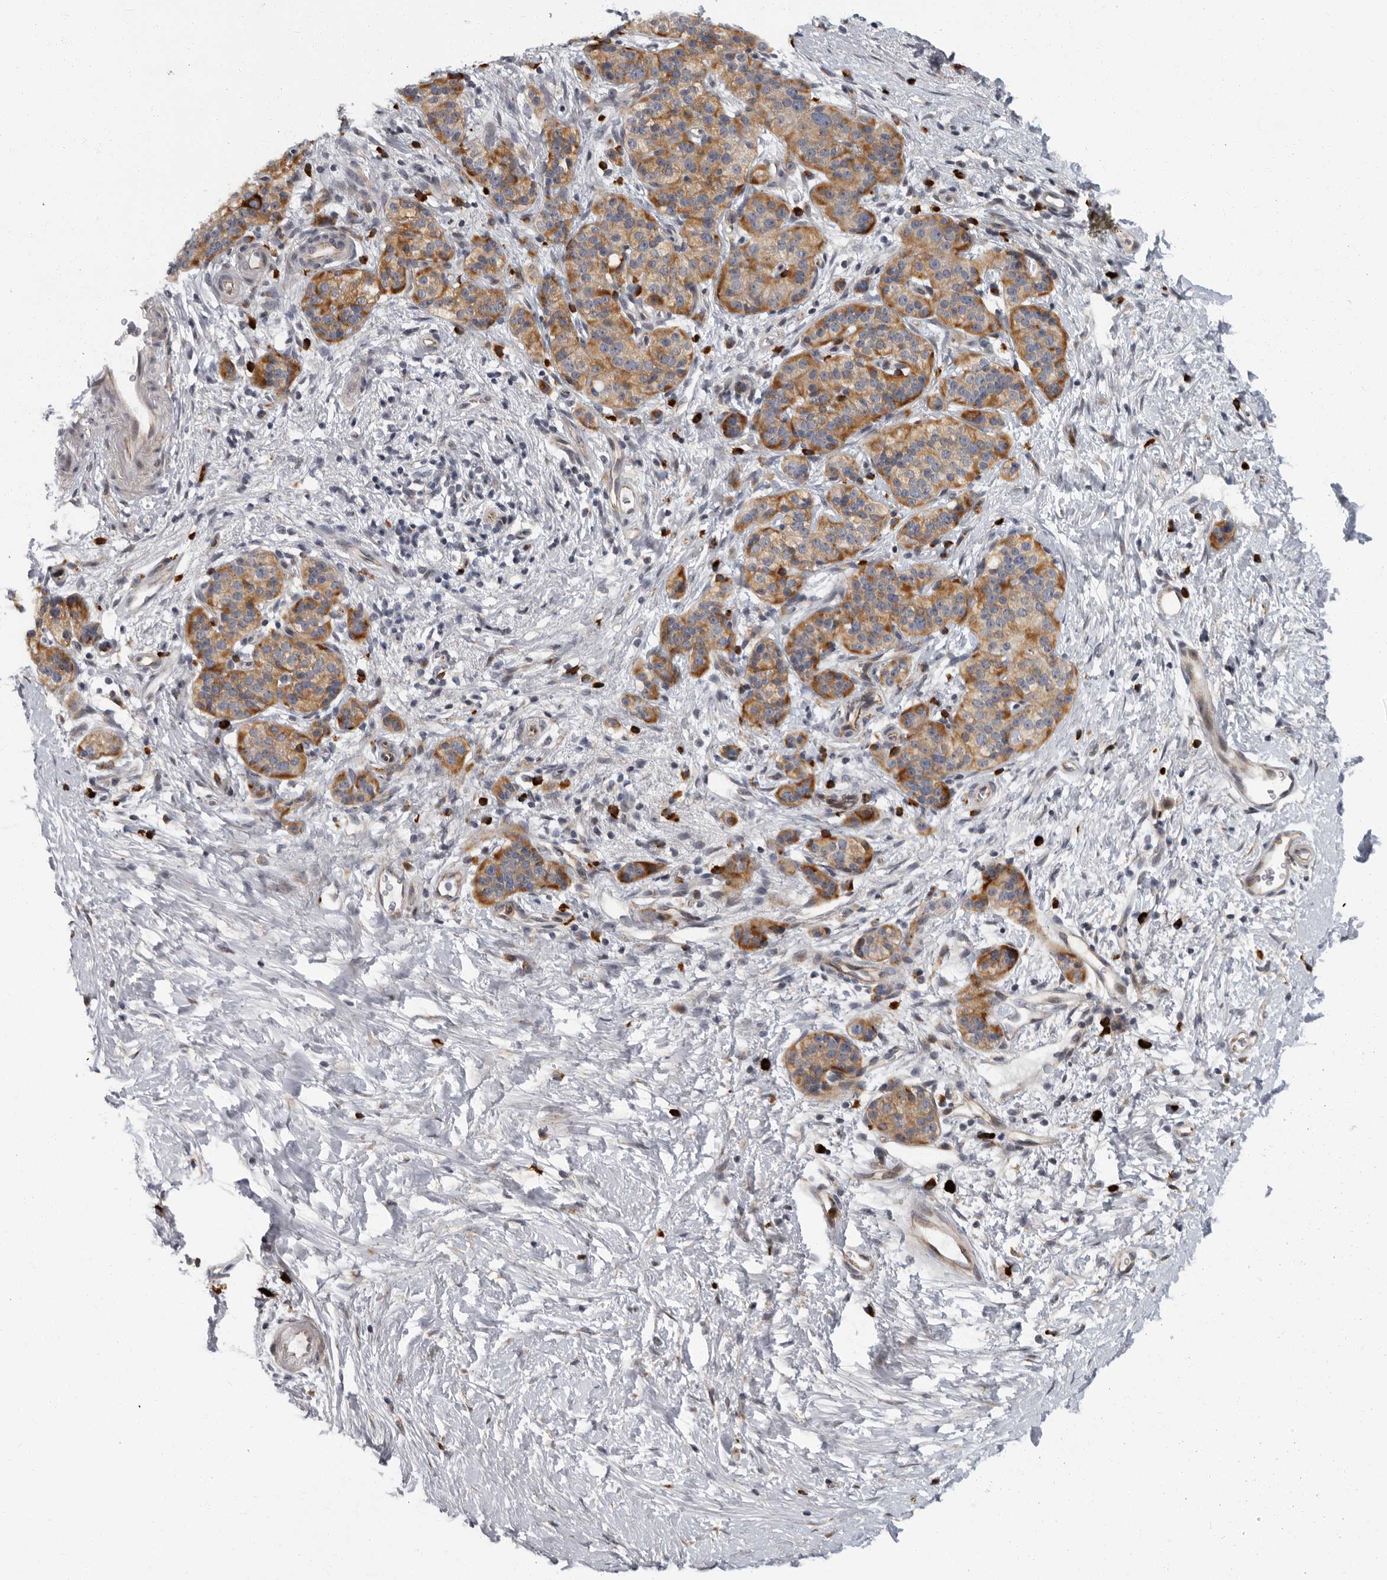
{"staining": {"intensity": "moderate", "quantity": ">75%", "location": "cytoplasmic/membranous"}, "tissue": "pancreatic cancer", "cell_type": "Tumor cells", "image_type": "cancer", "snomed": [{"axis": "morphology", "description": "Adenocarcinoma, NOS"}, {"axis": "topography", "description": "Pancreas"}], "caption": "Protein staining exhibits moderate cytoplasmic/membranous expression in approximately >75% of tumor cells in pancreatic adenocarcinoma.", "gene": "PDCD11", "patient": {"sex": "male", "age": 50}}